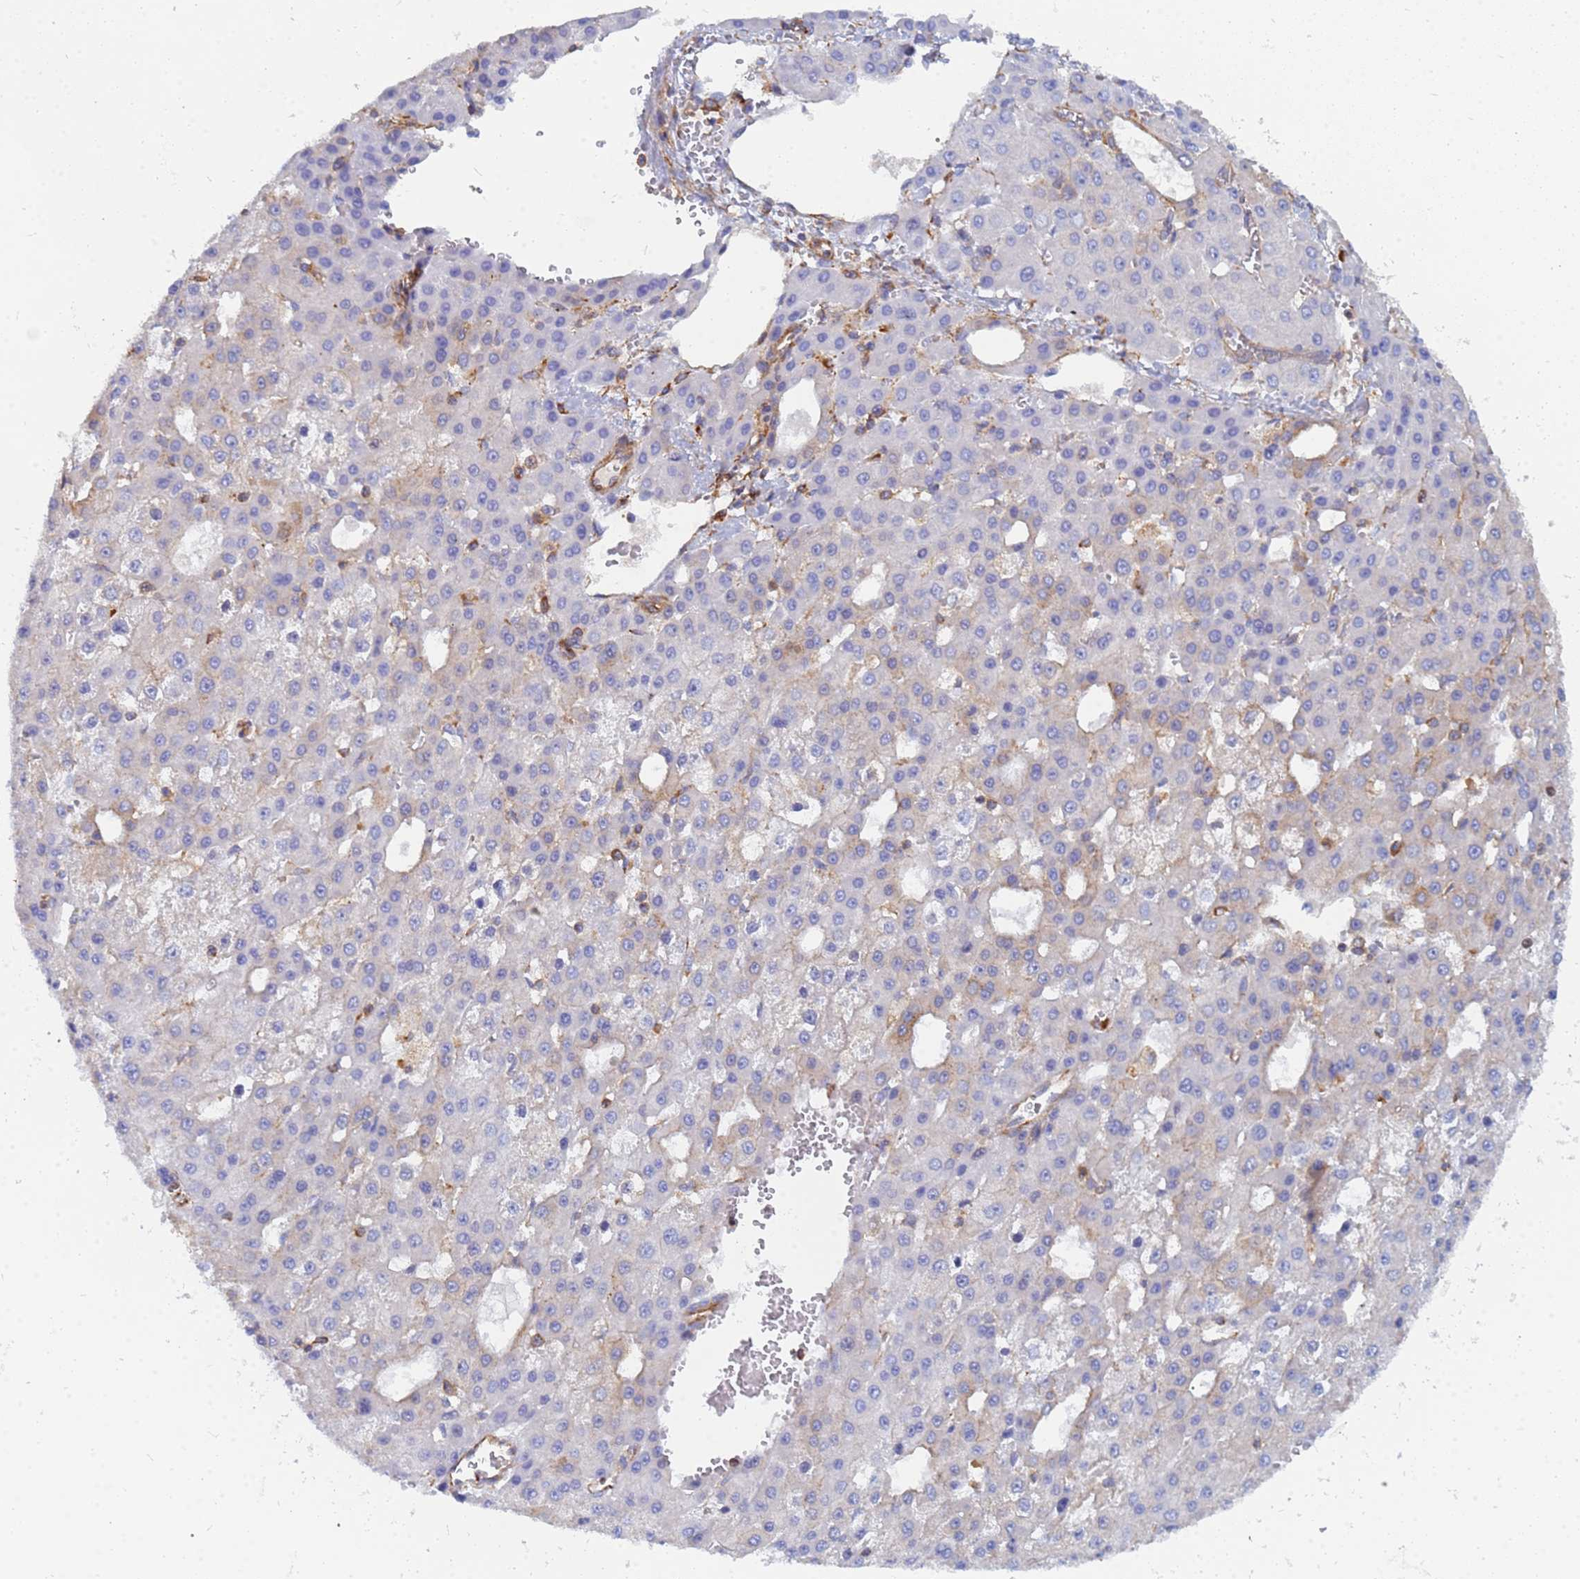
{"staining": {"intensity": "negative", "quantity": "none", "location": "none"}, "tissue": "liver cancer", "cell_type": "Tumor cells", "image_type": "cancer", "snomed": [{"axis": "morphology", "description": "Carcinoma, Hepatocellular, NOS"}, {"axis": "topography", "description": "Liver"}], "caption": "There is no significant staining in tumor cells of liver cancer (hepatocellular carcinoma). (IHC, brightfield microscopy, high magnification).", "gene": "GPR42", "patient": {"sex": "male", "age": 47}}